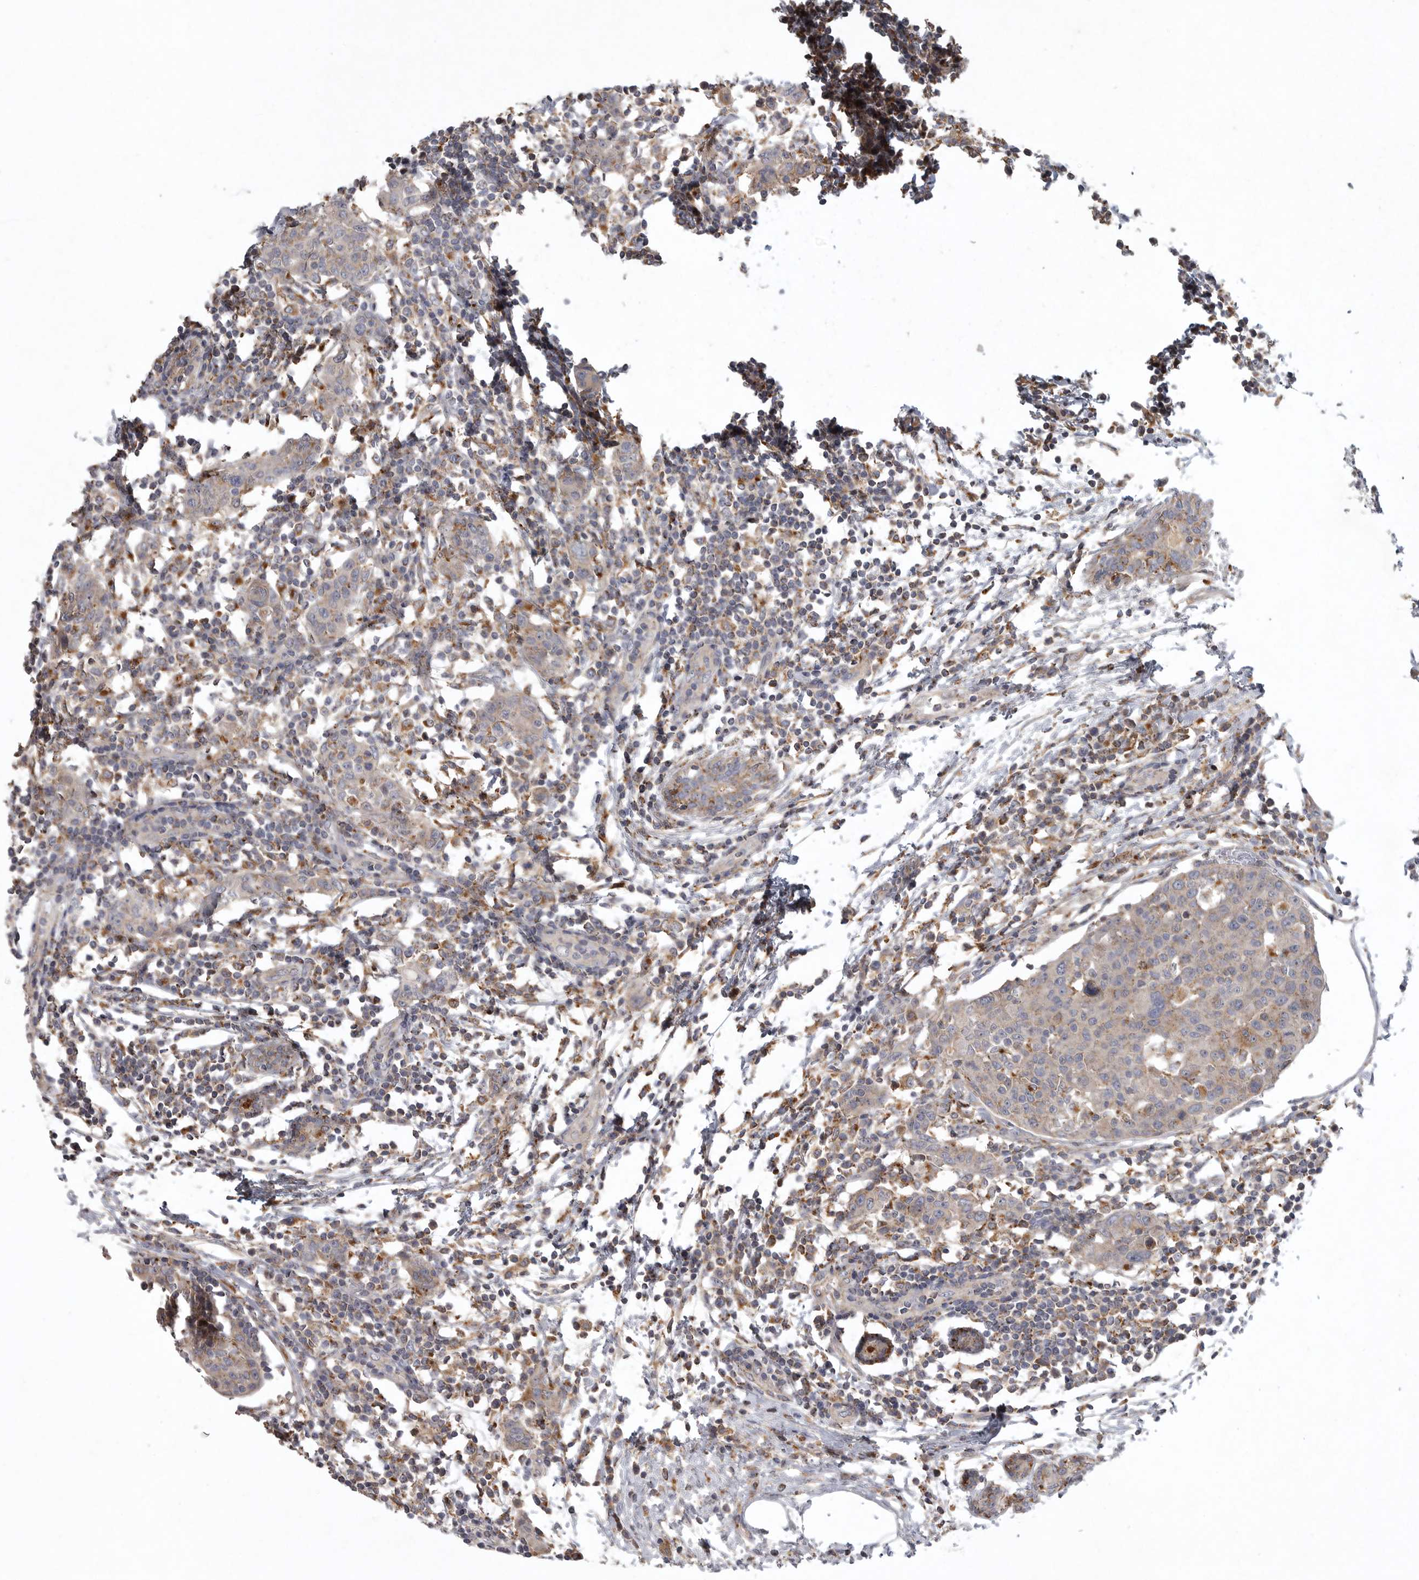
{"staining": {"intensity": "weak", "quantity": "<25%", "location": "cytoplasmic/membranous"}, "tissue": "breast cancer", "cell_type": "Tumor cells", "image_type": "cancer", "snomed": [{"axis": "morphology", "description": "Normal tissue, NOS"}, {"axis": "morphology", "description": "Duct carcinoma"}, {"axis": "topography", "description": "Breast"}], "caption": "Immunohistochemistry (IHC) image of neoplastic tissue: human breast intraductal carcinoma stained with DAB reveals no significant protein positivity in tumor cells.", "gene": "LAMTOR3", "patient": {"sex": "female", "age": 37}}